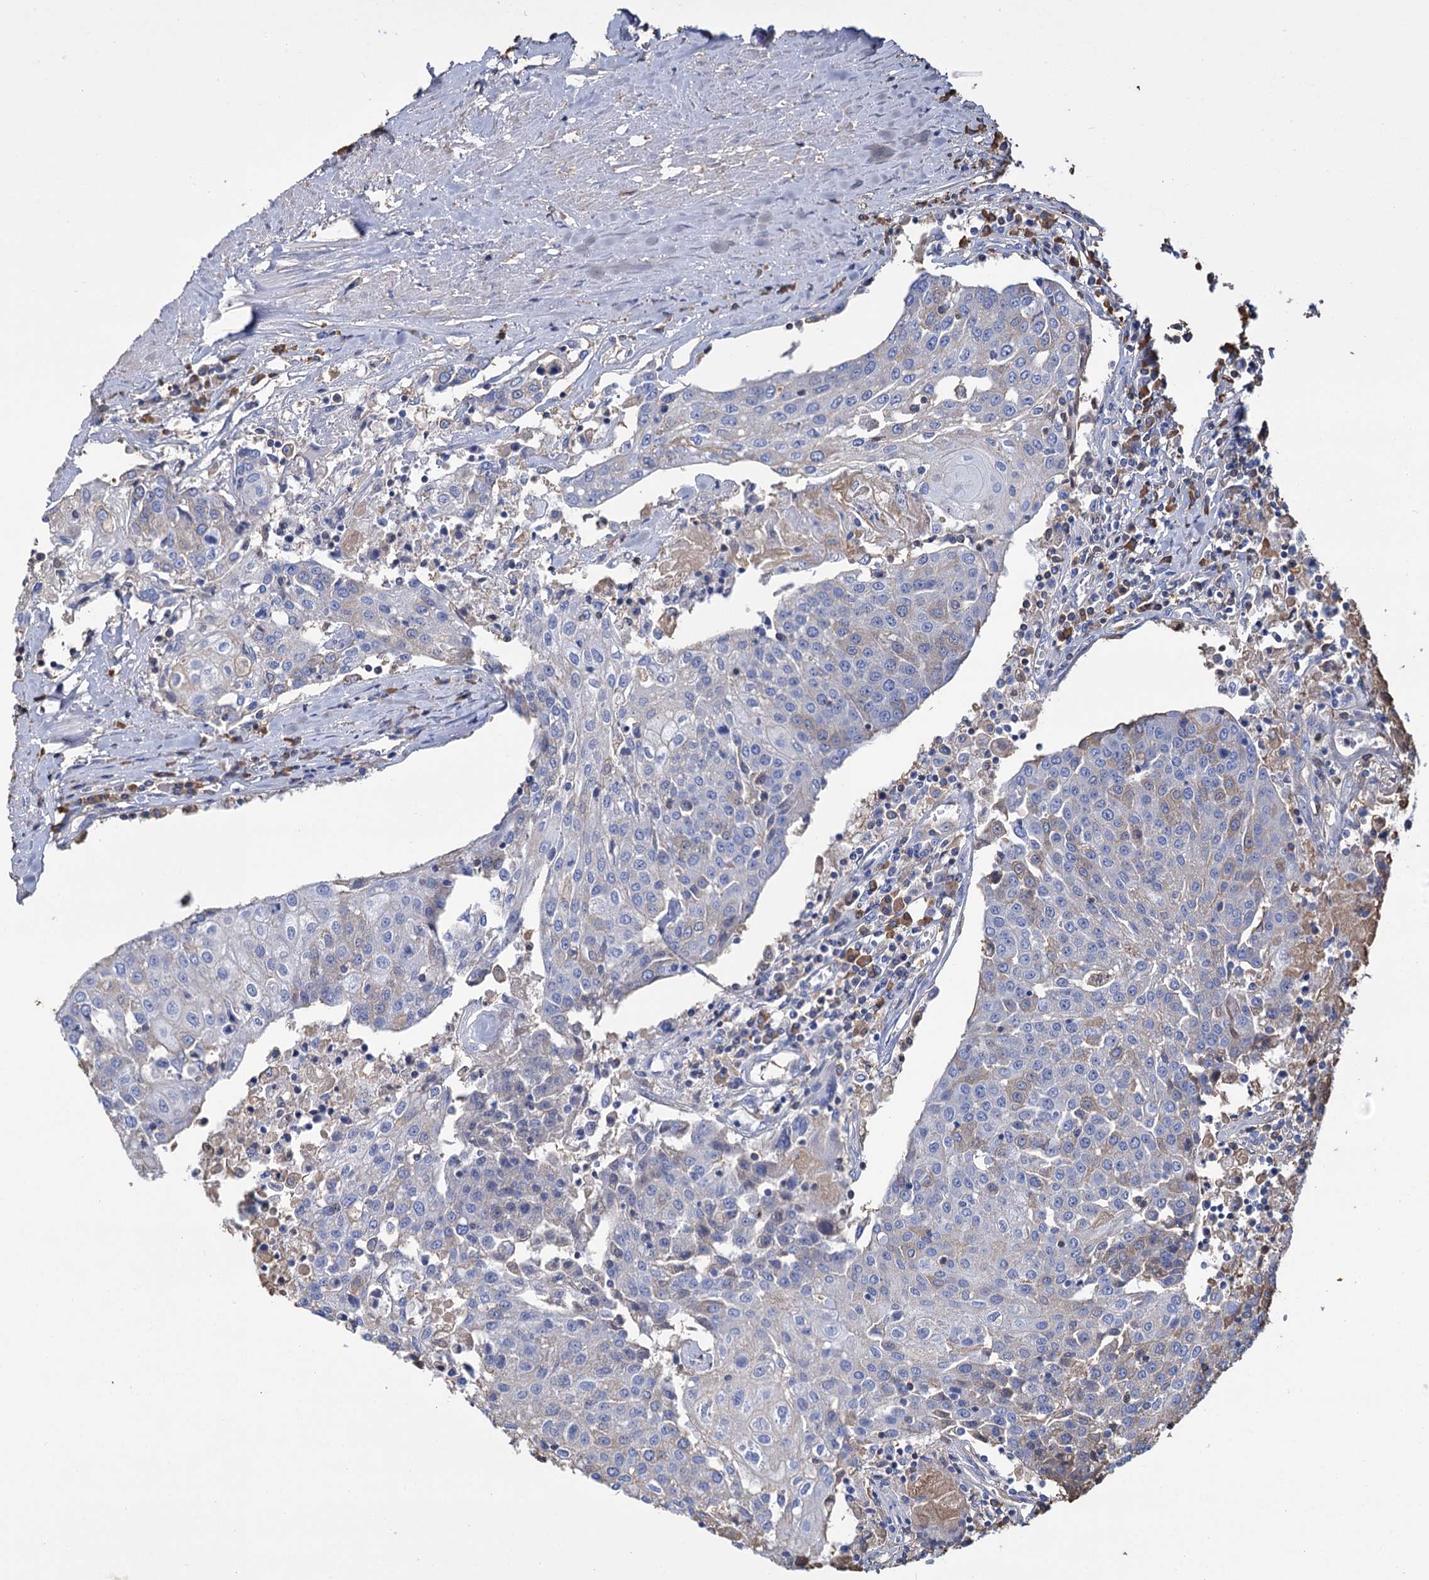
{"staining": {"intensity": "weak", "quantity": "<25%", "location": "cytoplasmic/membranous"}, "tissue": "urothelial cancer", "cell_type": "Tumor cells", "image_type": "cancer", "snomed": [{"axis": "morphology", "description": "Urothelial carcinoma, High grade"}, {"axis": "topography", "description": "Urinary bladder"}], "caption": "This is a photomicrograph of immunohistochemistry (IHC) staining of urothelial carcinoma (high-grade), which shows no staining in tumor cells. The staining is performed using DAB (3,3'-diaminobenzidine) brown chromogen with nuclei counter-stained in using hematoxylin.", "gene": "FBXW12", "patient": {"sex": "female", "age": 85}}